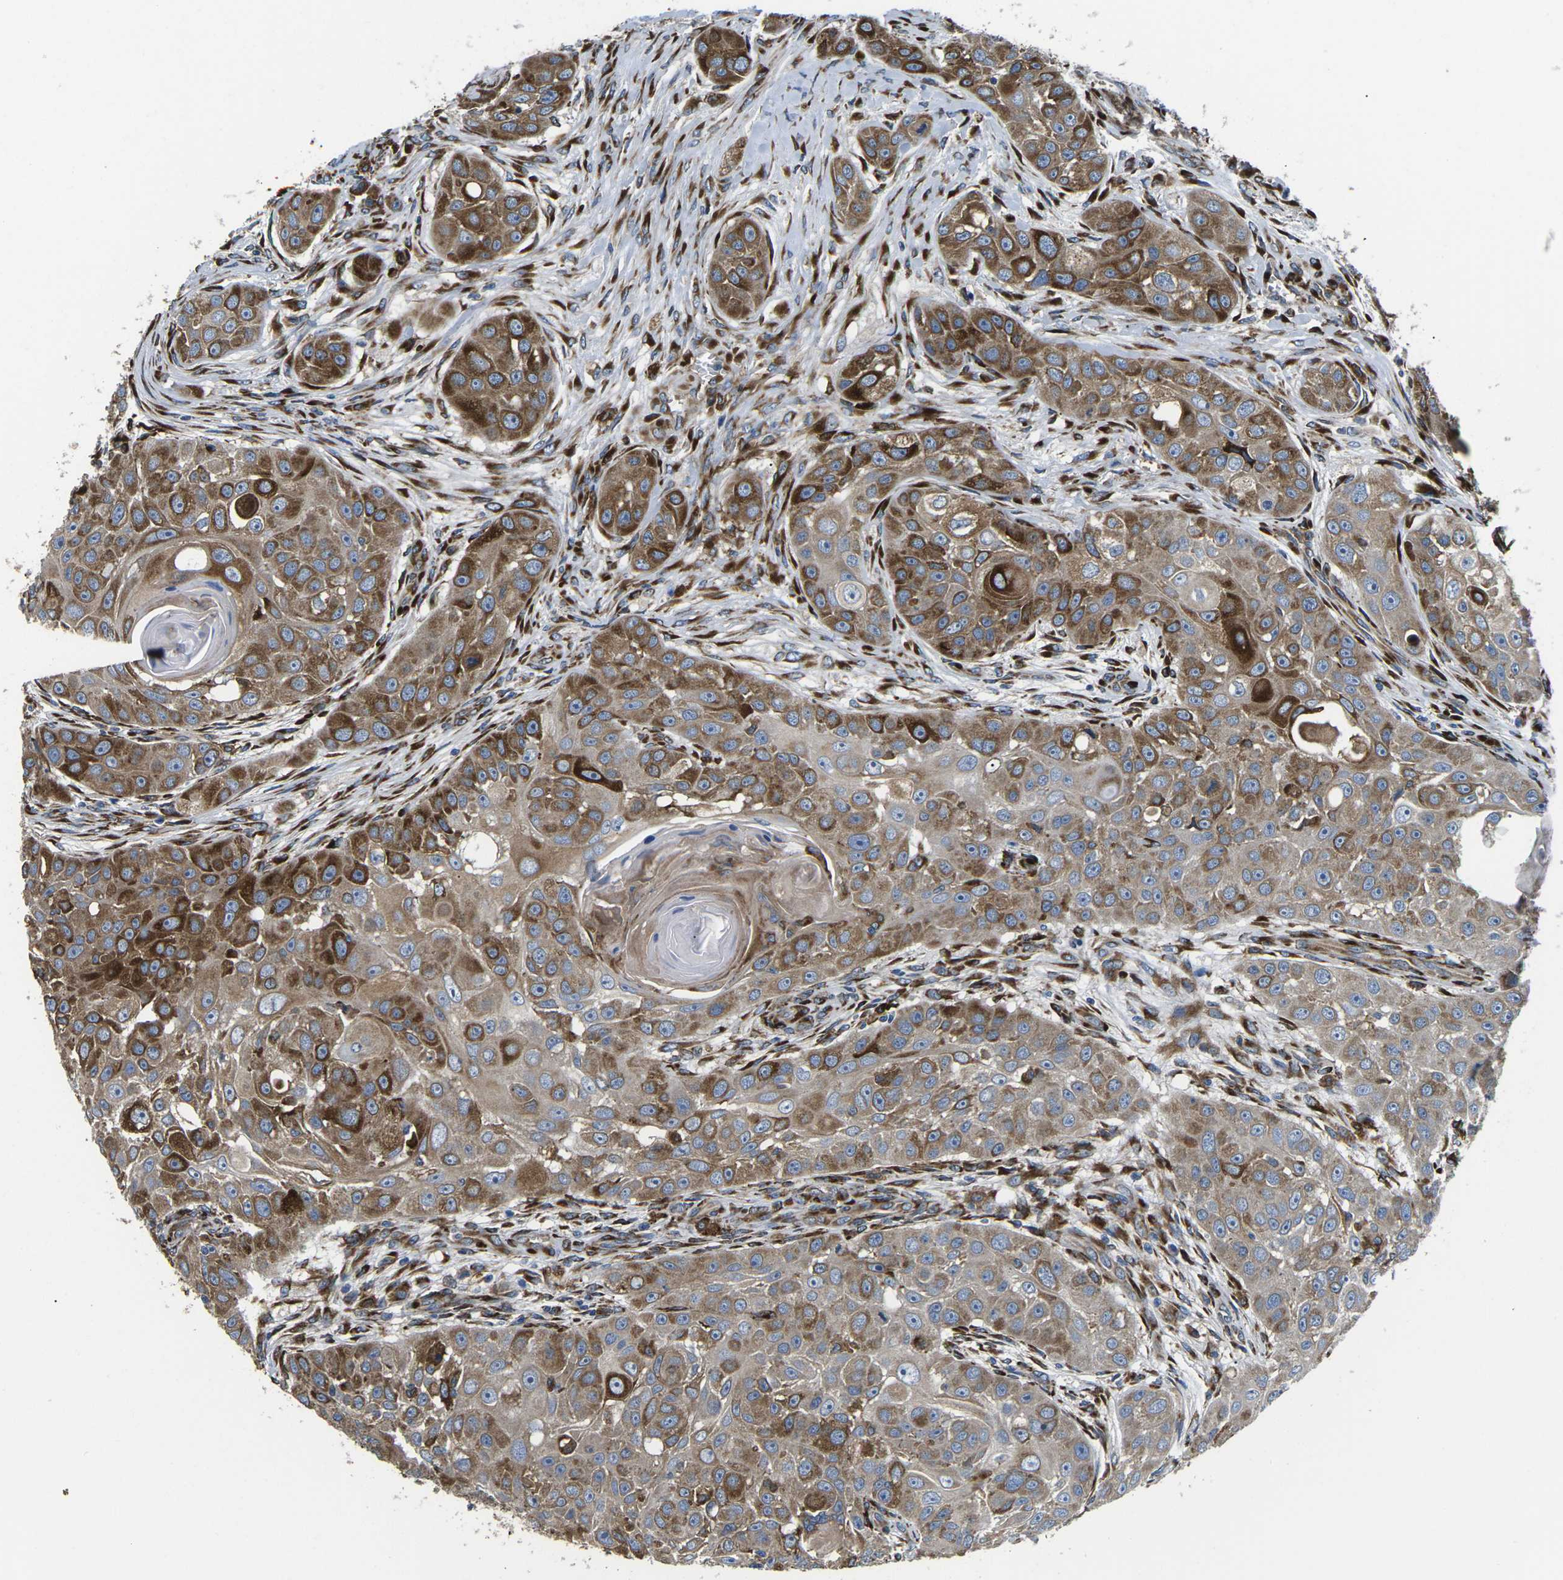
{"staining": {"intensity": "moderate", "quantity": ">75%", "location": "cytoplasmic/membranous"}, "tissue": "head and neck cancer", "cell_type": "Tumor cells", "image_type": "cancer", "snomed": [{"axis": "morphology", "description": "Normal tissue, NOS"}, {"axis": "morphology", "description": "Squamous cell carcinoma, NOS"}, {"axis": "topography", "description": "Skeletal muscle"}, {"axis": "topography", "description": "Head-Neck"}], "caption": "A micrograph of human head and neck cancer stained for a protein shows moderate cytoplasmic/membranous brown staining in tumor cells.", "gene": "PDZD8", "patient": {"sex": "male", "age": 51}}